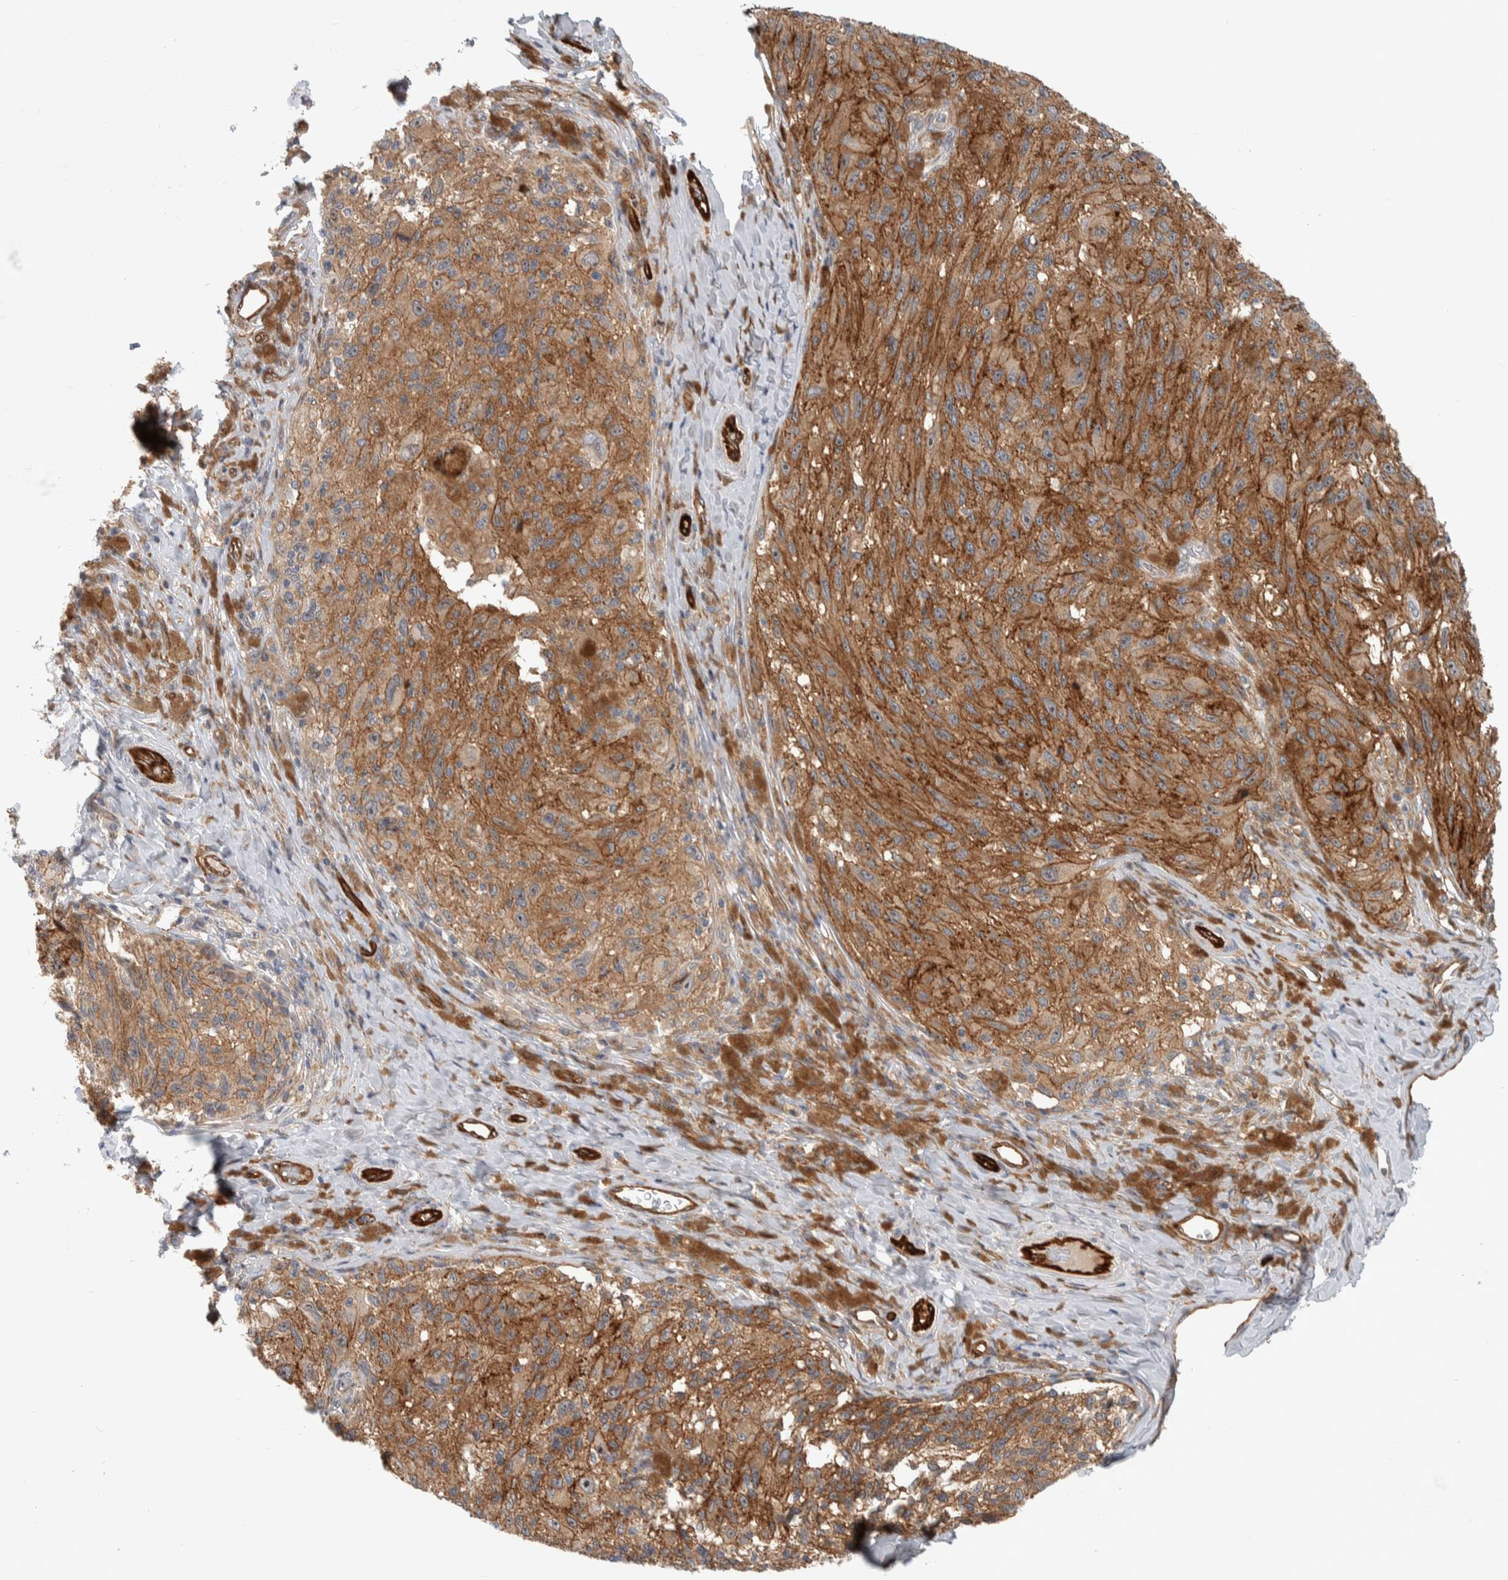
{"staining": {"intensity": "strong", "quantity": ">75%", "location": "cytoplasmic/membranous"}, "tissue": "melanoma", "cell_type": "Tumor cells", "image_type": "cancer", "snomed": [{"axis": "morphology", "description": "Malignant melanoma, NOS"}, {"axis": "topography", "description": "Skin"}], "caption": "Immunohistochemistry (IHC) photomicrograph of human melanoma stained for a protein (brown), which exhibits high levels of strong cytoplasmic/membranous staining in approximately >75% of tumor cells.", "gene": "MSL1", "patient": {"sex": "female", "age": 73}}